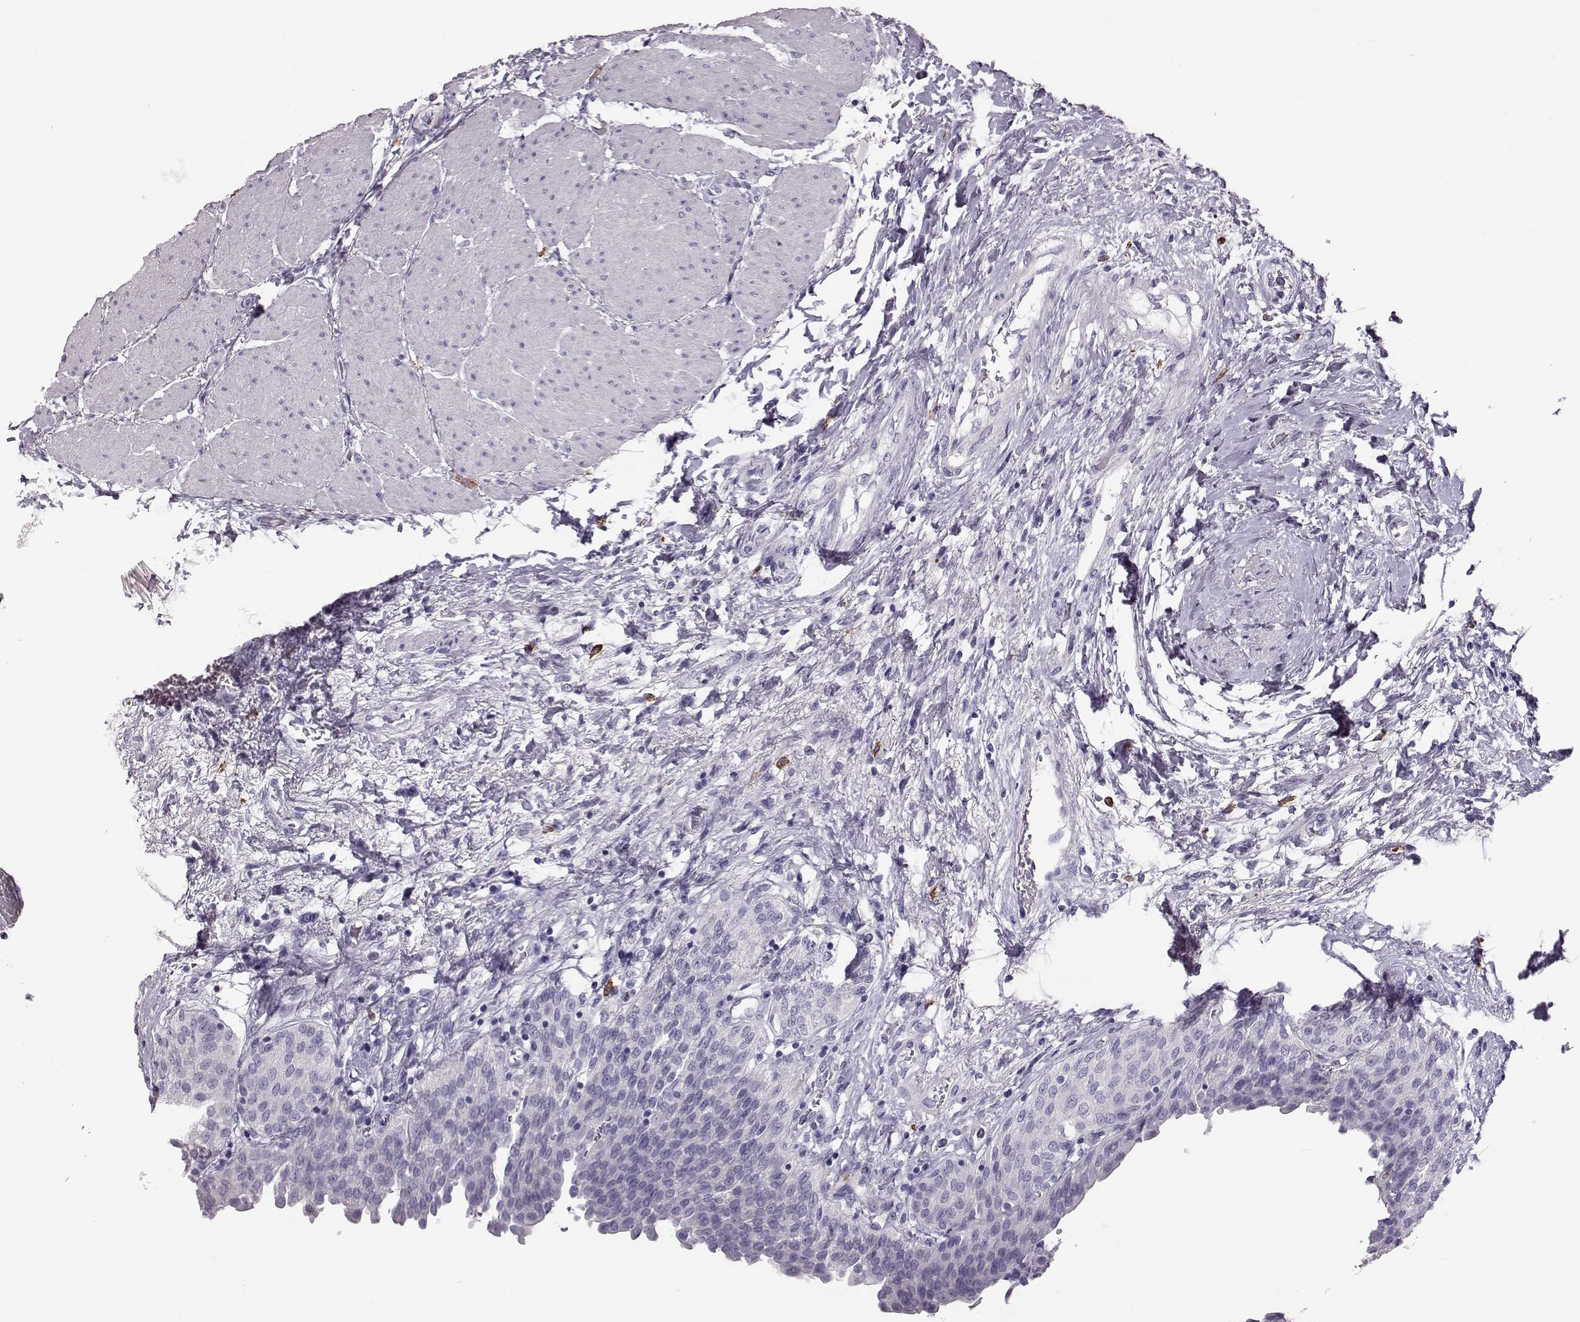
{"staining": {"intensity": "negative", "quantity": "none", "location": "none"}, "tissue": "urinary bladder", "cell_type": "Urothelial cells", "image_type": "normal", "snomed": [{"axis": "morphology", "description": "Normal tissue, NOS"}, {"axis": "morphology", "description": "Metaplasia, NOS"}, {"axis": "topography", "description": "Urinary bladder"}], "caption": "Urothelial cells show no significant protein expression in normal urinary bladder. (Stains: DAB (3,3'-diaminobenzidine) immunohistochemistry (IHC) with hematoxylin counter stain, Microscopy: brightfield microscopy at high magnification).", "gene": "NPTXR", "patient": {"sex": "male", "age": 68}}